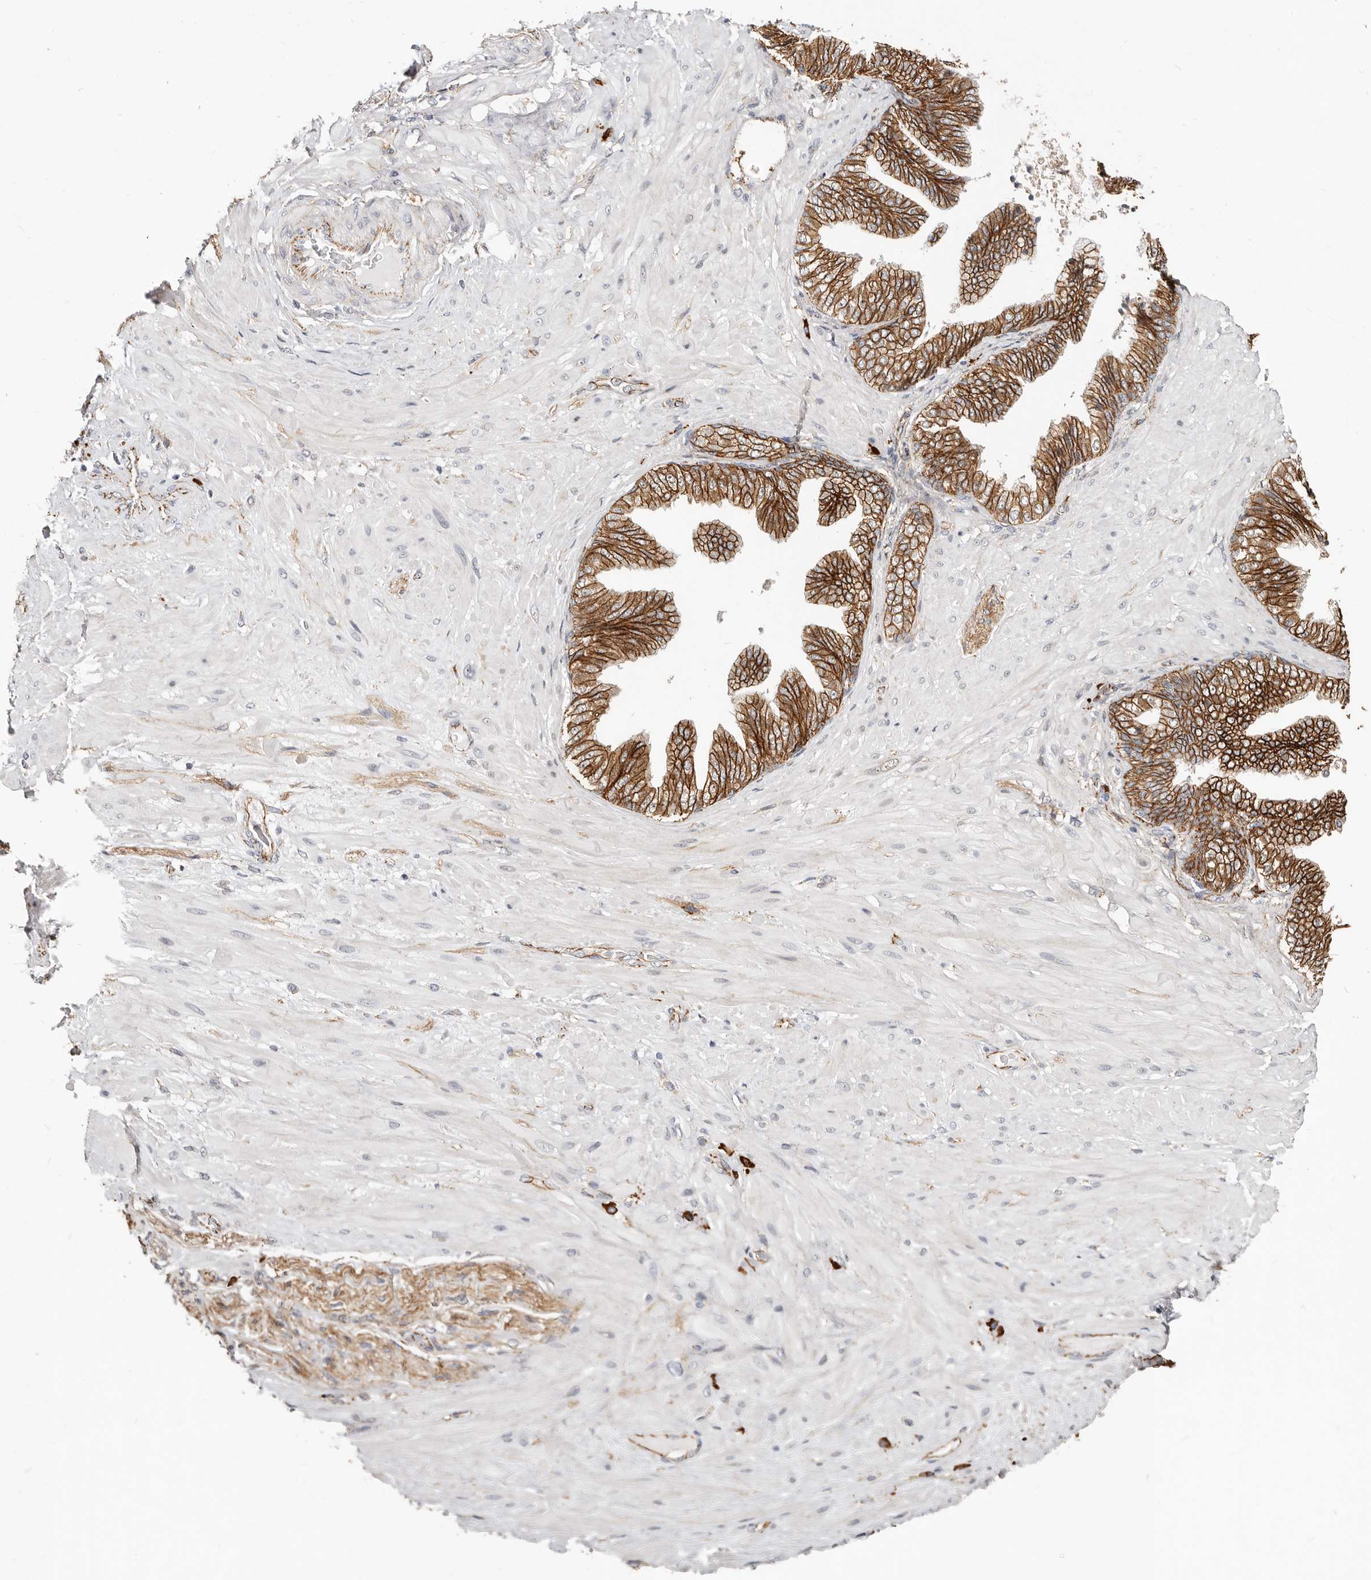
{"staining": {"intensity": "weak", "quantity": ">75%", "location": "cytoplasmic/membranous"}, "tissue": "adipose tissue", "cell_type": "Adipocytes", "image_type": "normal", "snomed": [{"axis": "morphology", "description": "Normal tissue, NOS"}, {"axis": "morphology", "description": "Adenocarcinoma, Low grade"}, {"axis": "topography", "description": "Prostate"}, {"axis": "topography", "description": "Peripheral nerve tissue"}], "caption": "Protein staining demonstrates weak cytoplasmic/membranous staining in about >75% of adipocytes in normal adipose tissue.", "gene": "CTNNB1", "patient": {"sex": "male", "age": 63}}